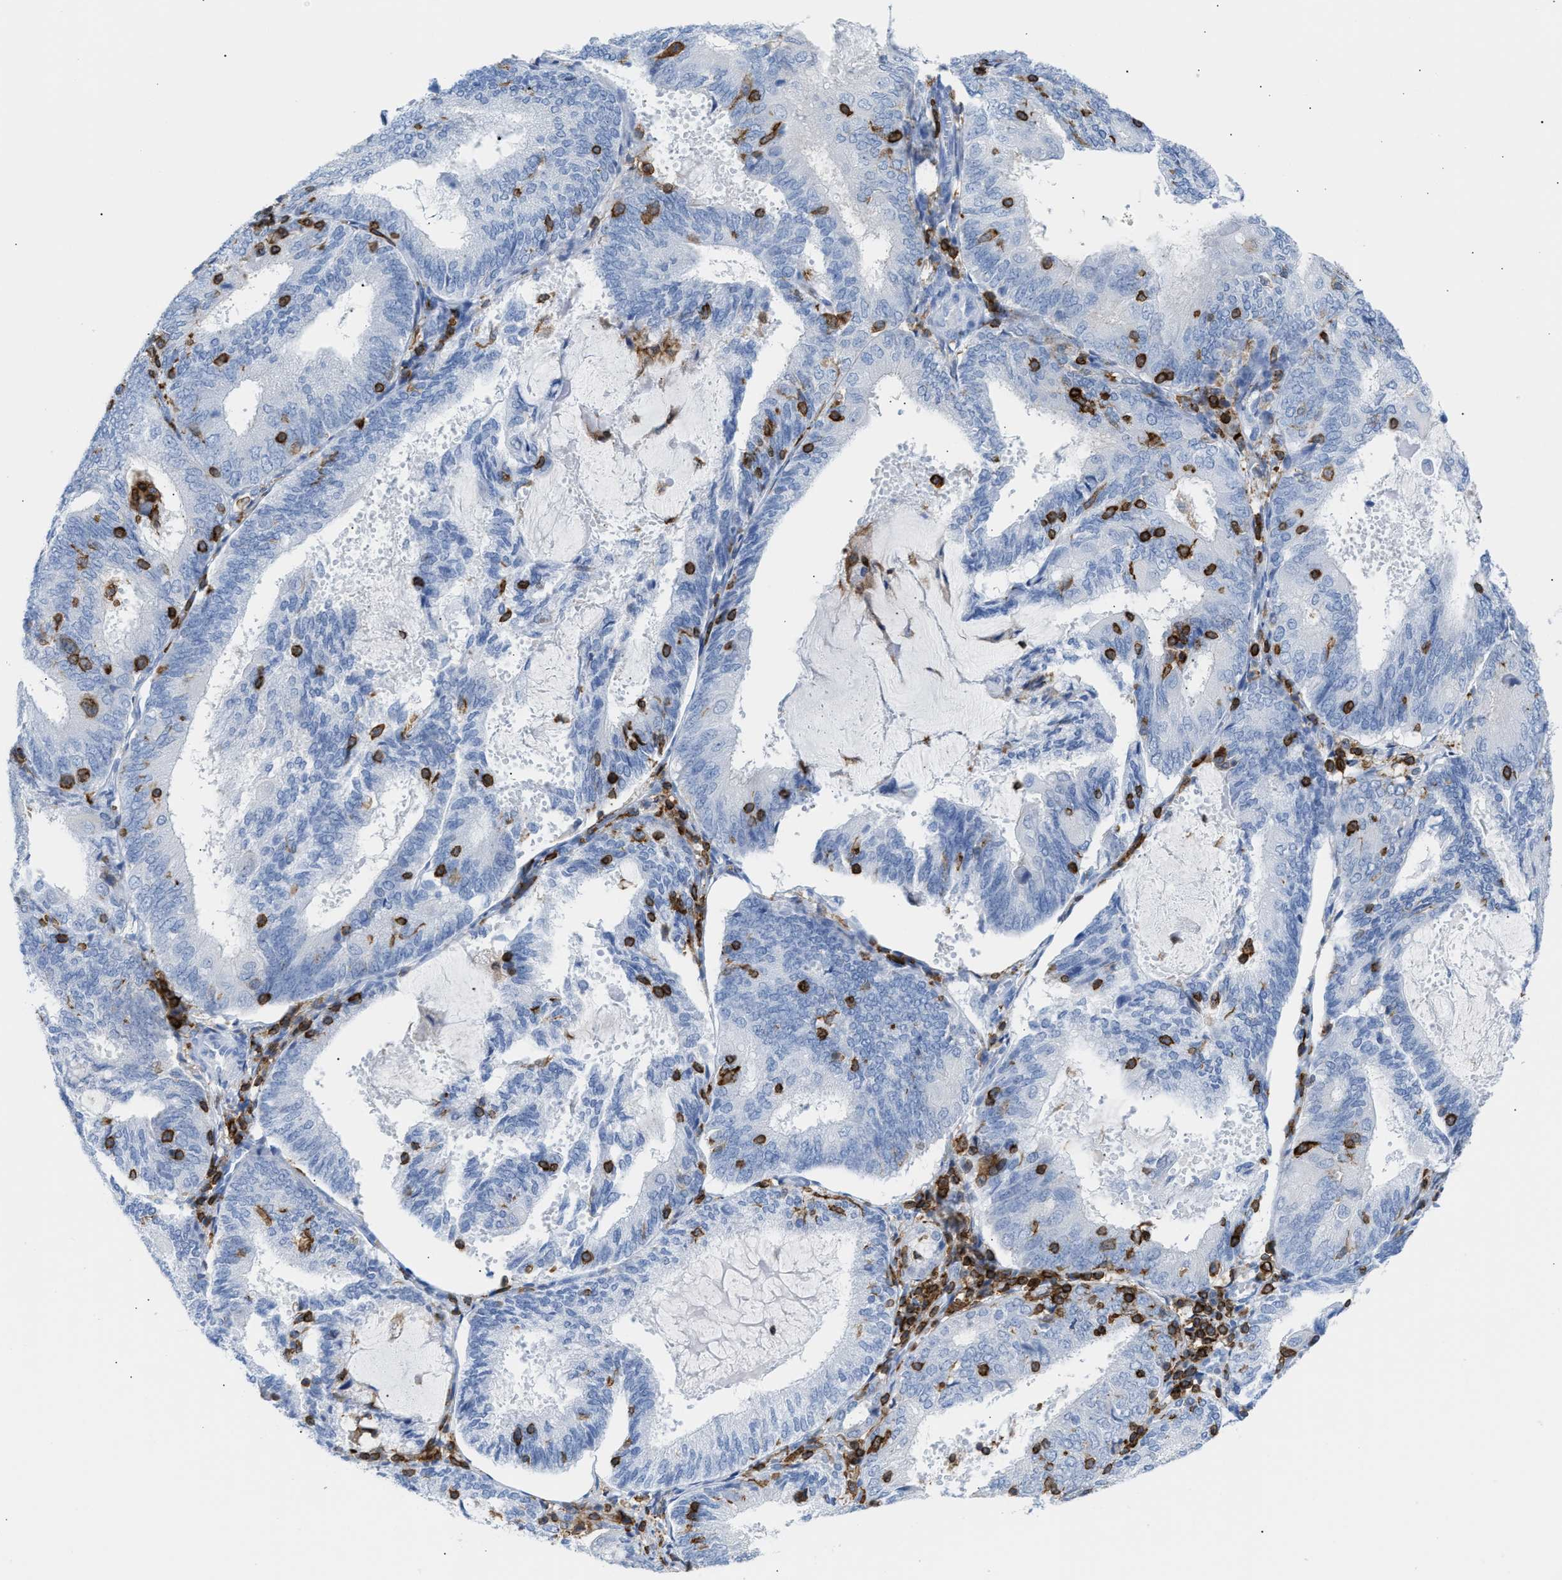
{"staining": {"intensity": "negative", "quantity": "none", "location": "none"}, "tissue": "endometrial cancer", "cell_type": "Tumor cells", "image_type": "cancer", "snomed": [{"axis": "morphology", "description": "Adenocarcinoma, NOS"}, {"axis": "topography", "description": "Endometrium"}], "caption": "Human endometrial cancer stained for a protein using immunohistochemistry shows no positivity in tumor cells.", "gene": "LCP1", "patient": {"sex": "female", "age": 81}}